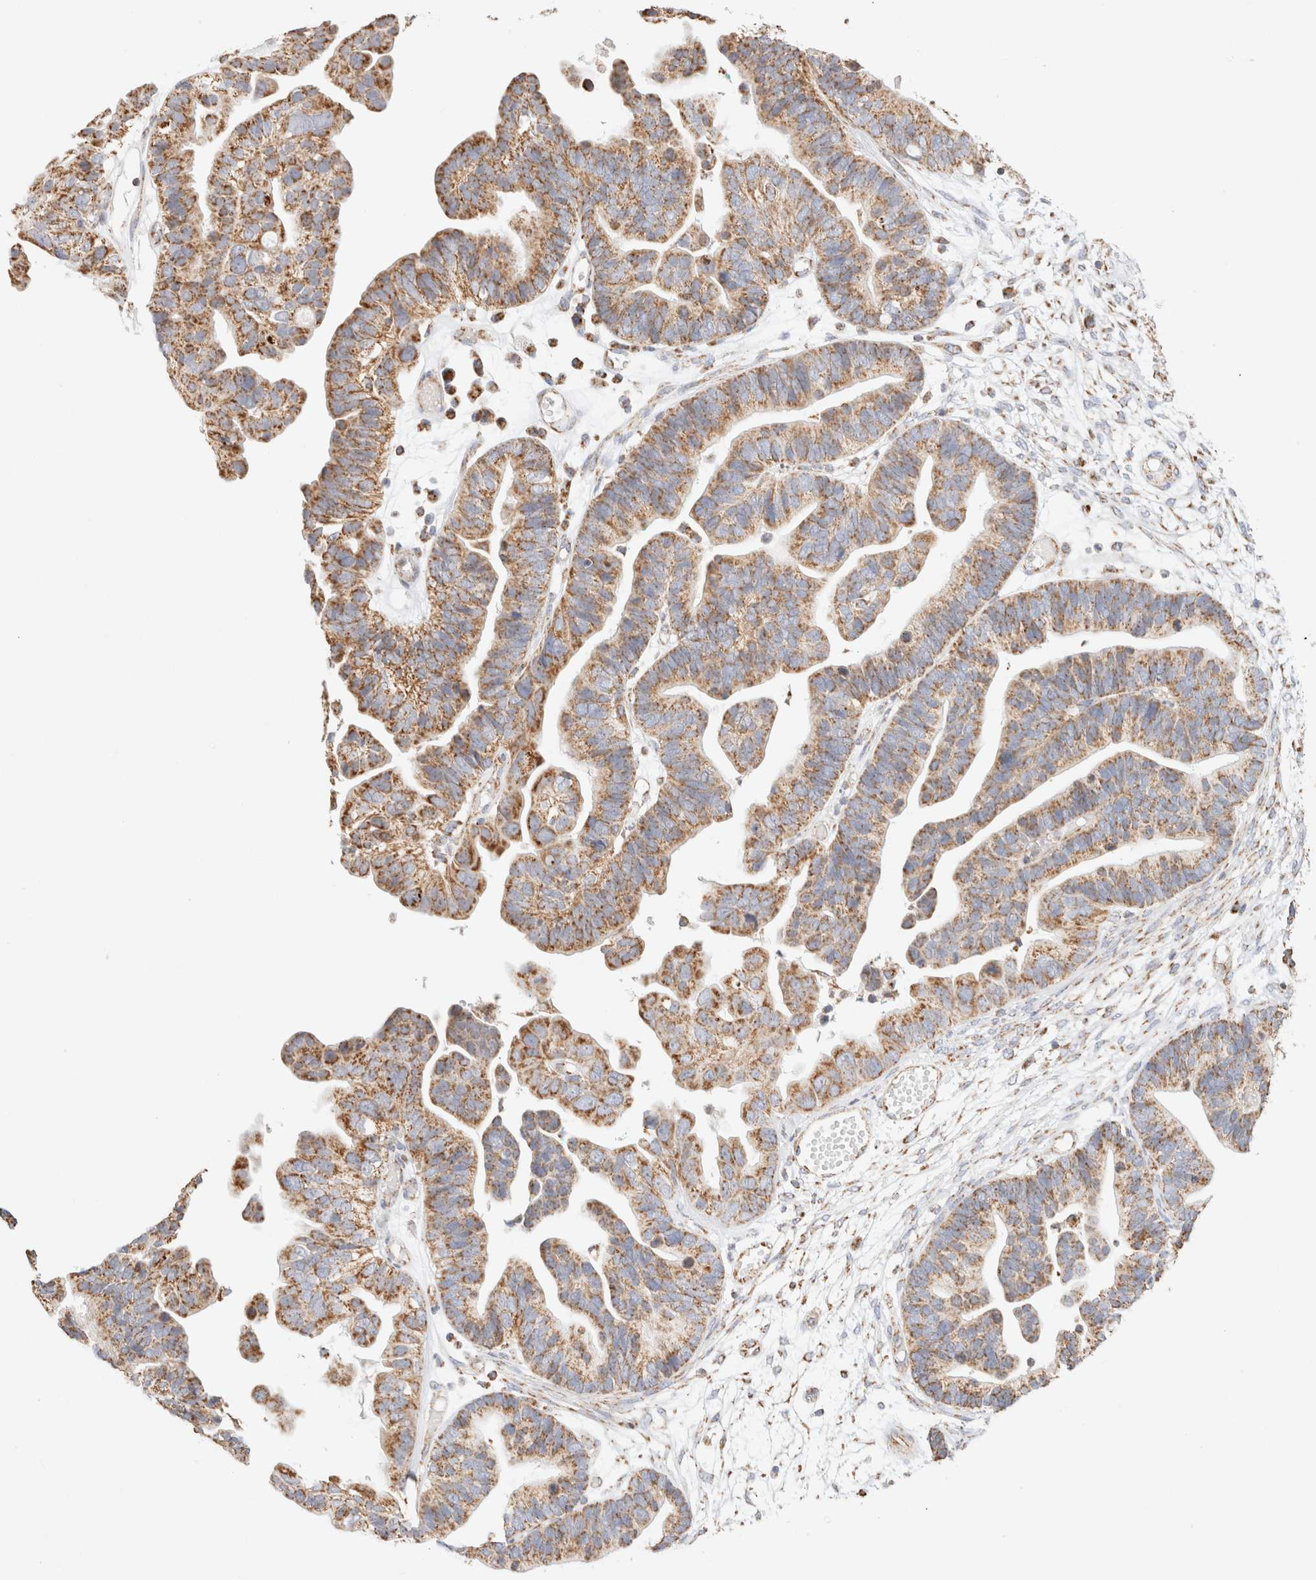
{"staining": {"intensity": "moderate", "quantity": ">75%", "location": "cytoplasmic/membranous"}, "tissue": "ovarian cancer", "cell_type": "Tumor cells", "image_type": "cancer", "snomed": [{"axis": "morphology", "description": "Cystadenocarcinoma, serous, NOS"}, {"axis": "topography", "description": "Ovary"}], "caption": "IHC histopathology image of neoplastic tissue: human serous cystadenocarcinoma (ovarian) stained using immunohistochemistry (IHC) reveals medium levels of moderate protein expression localized specifically in the cytoplasmic/membranous of tumor cells, appearing as a cytoplasmic/membranous brown color.", "gene": "PHB2", "patient": {"sex": "female", "age": 56}}